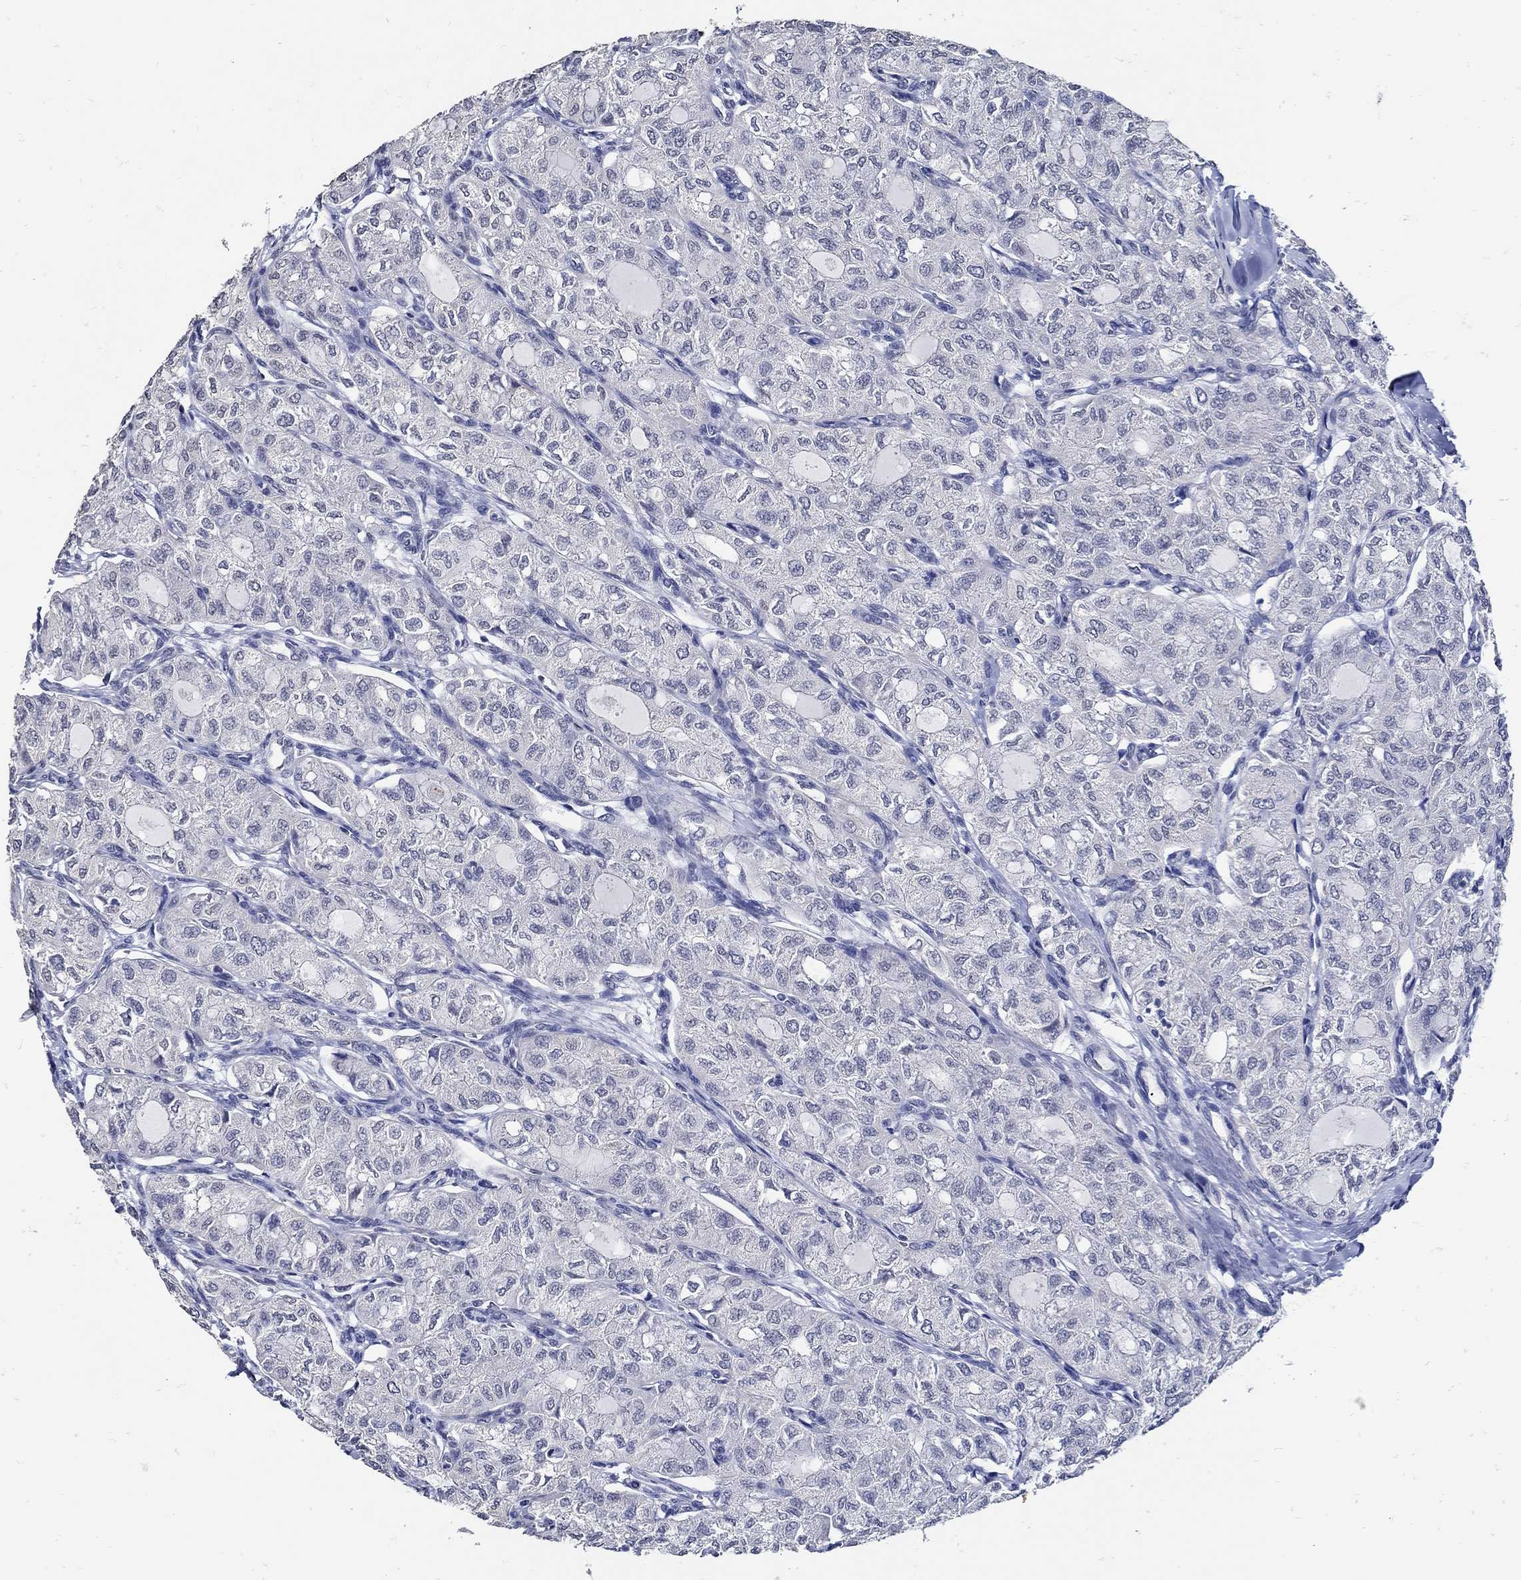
{"staining": {"intensity": "negative", "quantity": "none", "location": "none"}, "tissue": "thyroid cancer", "cell_type": "Tumor cells", "image_type": "cancer", "snomed": [{"axis": "morphology", "description": "Follicular adenoma carcinoma, NOS"}, {"axis": "topography", "description": "Thyroid gland"}], "caption": "Immunohistochemistry (IHC) photomicrograph of follicular adenoma carcinoma (thyroid) stained for a protein (brown), which exhibits no expression in tumor cells.", "gene": "KCNN3", "patient": {"sex": "male", "age": 75}}